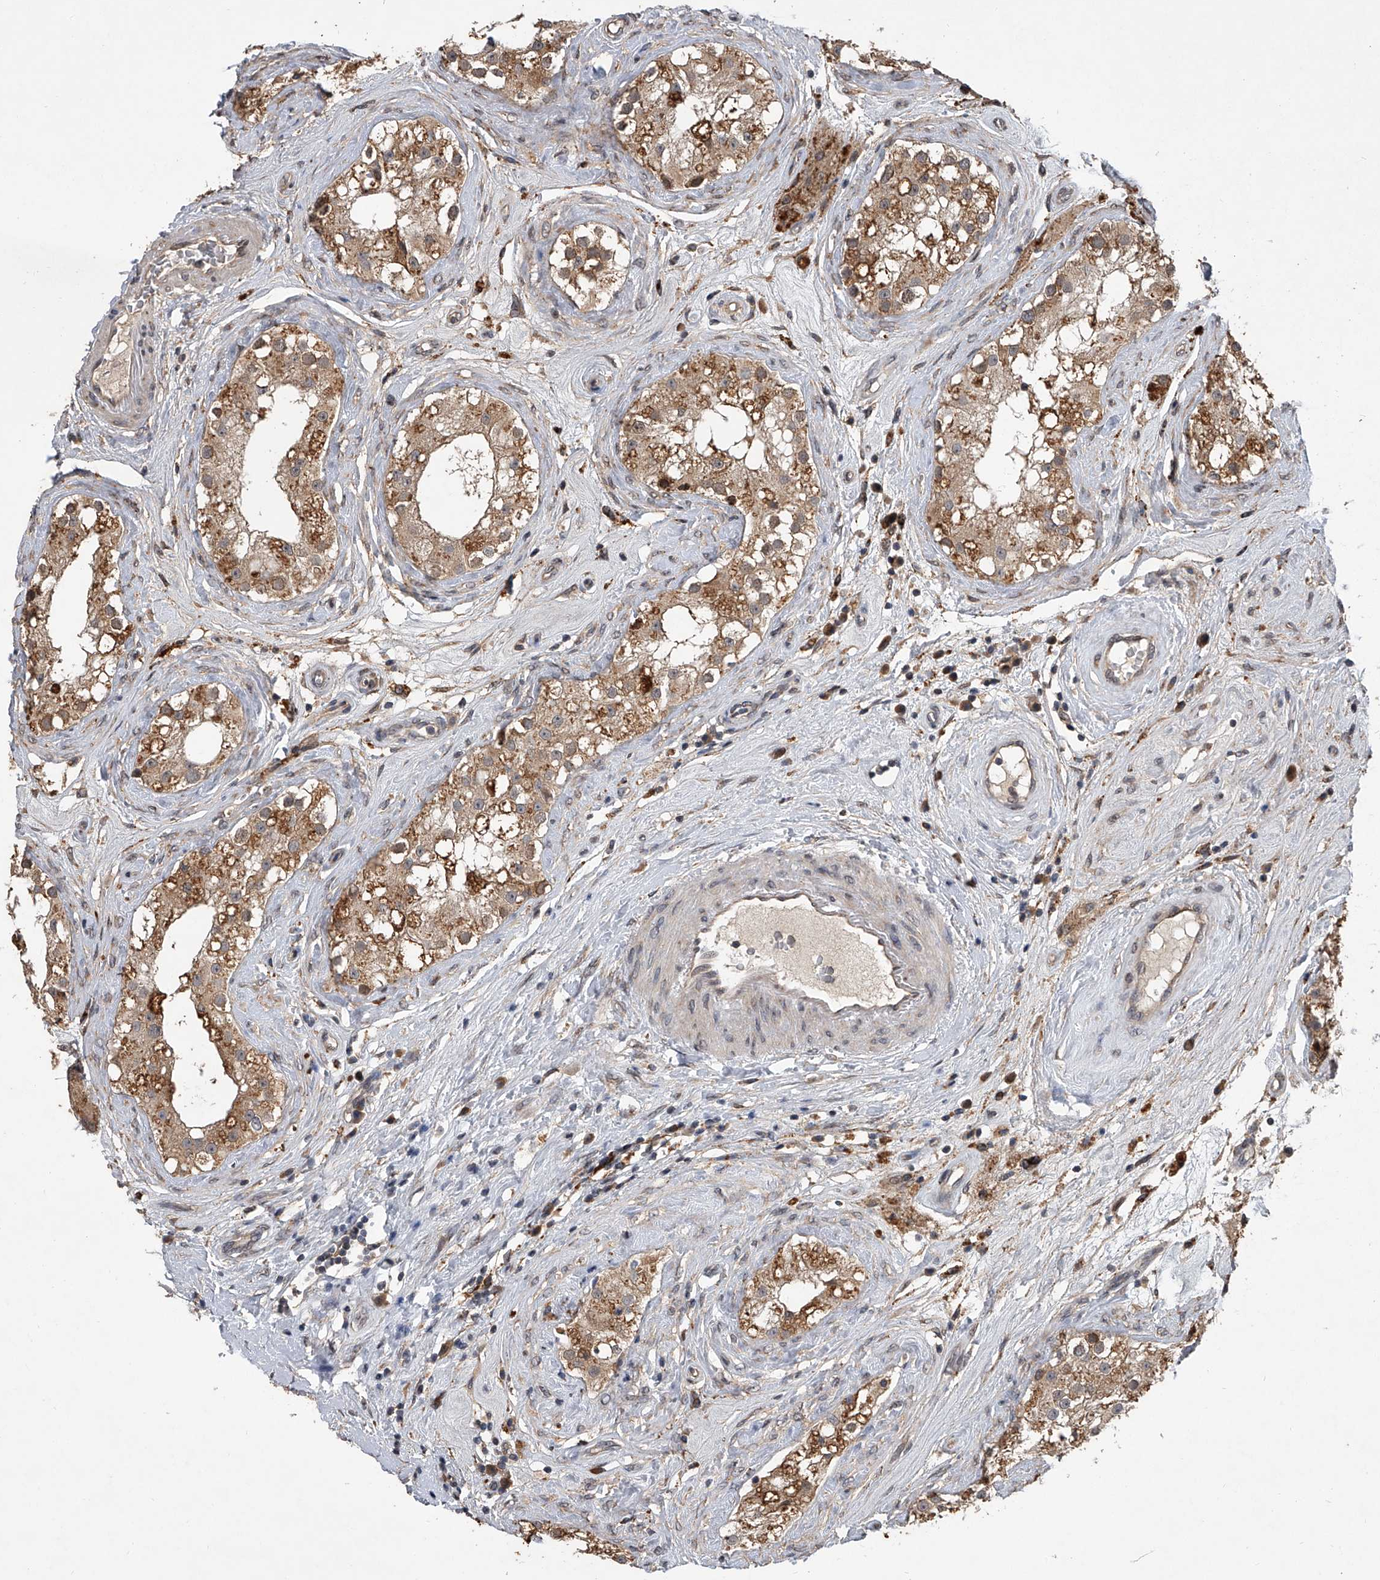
{"staining": {"intensity": "moderate", "quantity": ">75%", "location": "cytoplasmic/membranous"}, "tissue": "testis", "cell_type": "Cells in seminiferous ducts", "image_type": "normal", "snomed": [{"axis": "morphology", "description": "Normal tissue, NOS"}, {"axis": "topography", "description": "Testis"}], "caption": "Immunohistochemistry (IHC) micrograph of benign human testis stained for a protein (brown), which displays medium levels of moderate cytoplasmic/membranous expression in approximately >75% of cells in seminiferous ducts.", "gene": "GEMIN8", "patient": {"sex": "male", "age": 84}}